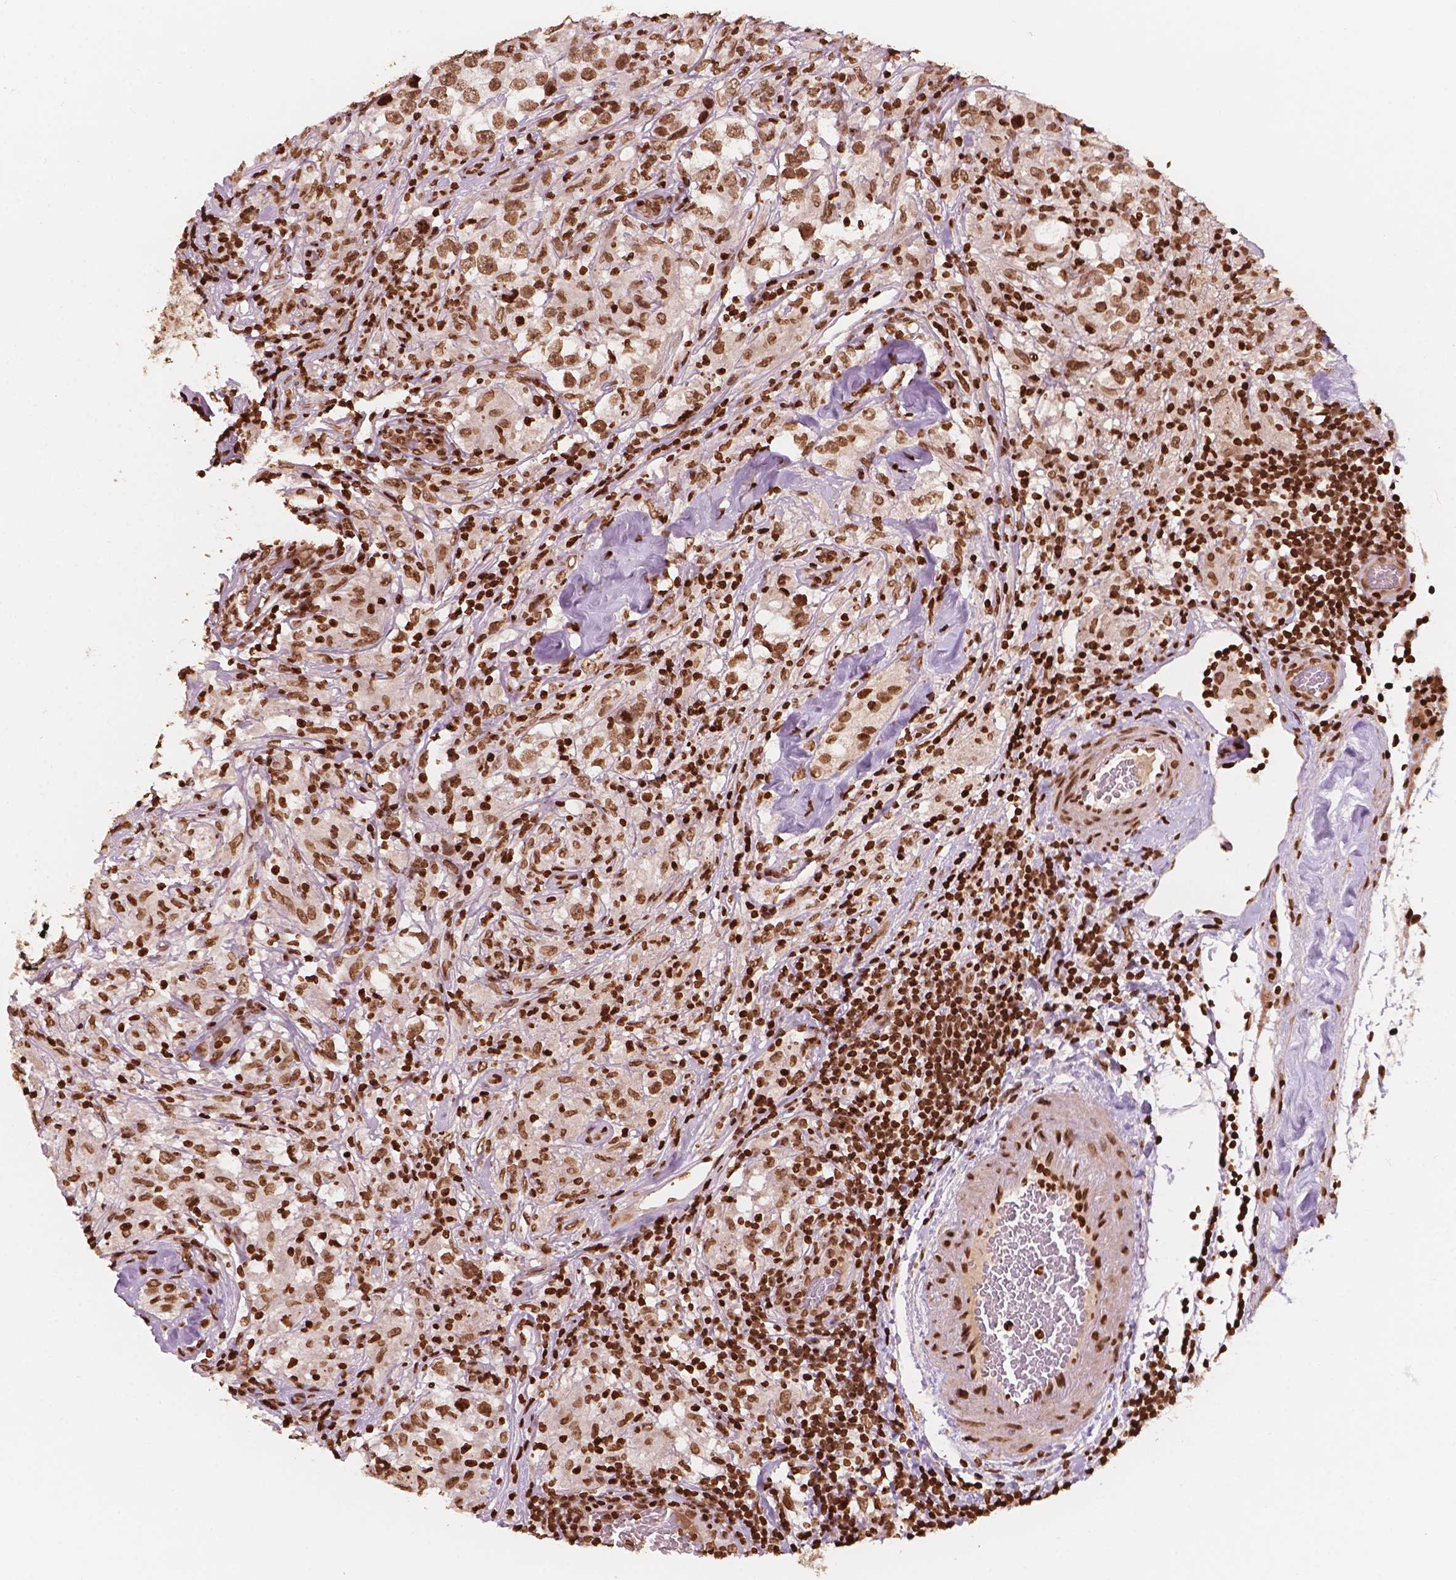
{"staining": {"intensity": "moderate", "quantity": ">75%", "location": "nuclear"}, "tissue": "testis cancer", "cell_type": "Tumor cells", "image_type": "cancer", "snomed": [{"axis": "morphology", "description": "Seminoma, NOS"}, {"axis": "topography", "description": "Testis"}], "caption": "Immunohistochemical staining of seminoma (testis) shows moderate nuclear protein positivity in about >75% of tumor cells.", "gene": "H3C7", "patient": {"sex": "male", "age": 46}}